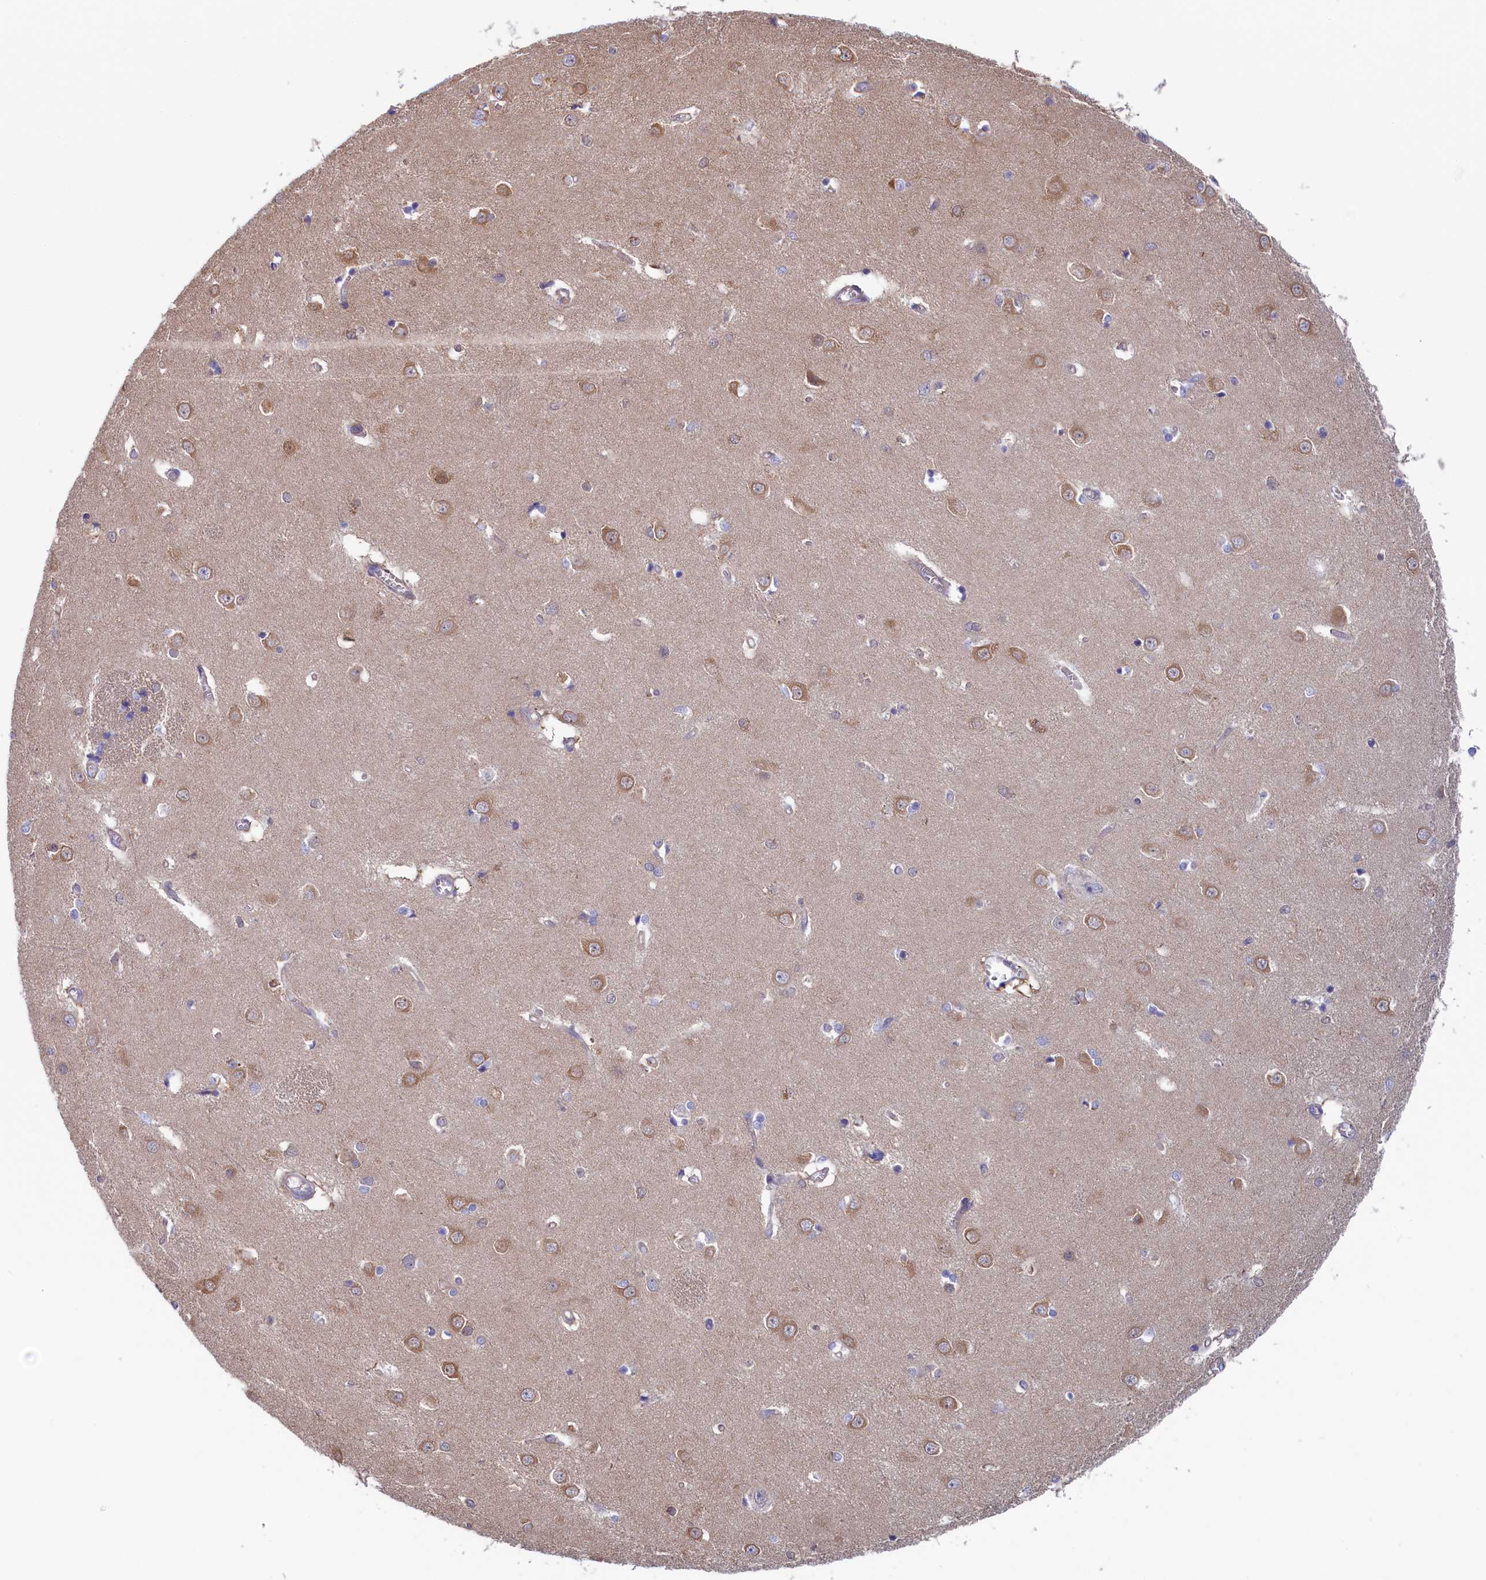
{"staining": {"intensity": "negative", "quantity": "none", "location": "none"}, "tissue": "caudate", "cell_type": "Glial cells", "image_type": "normal", "snomed": [{"axis": "morphology", "description": "Normal tissue, NOS"}, {"axis": "topography", "description": "Lateral ventricle wall"}], "caption": "DAB immunohistochemical staining of unremarkable human caudate displays no significant staining in glial cells. (Brightfield microscopy of DAB IHC at high magnification).", "gene": "SYNDIG1L", "patient": {"sex": "male", "age": 37}}